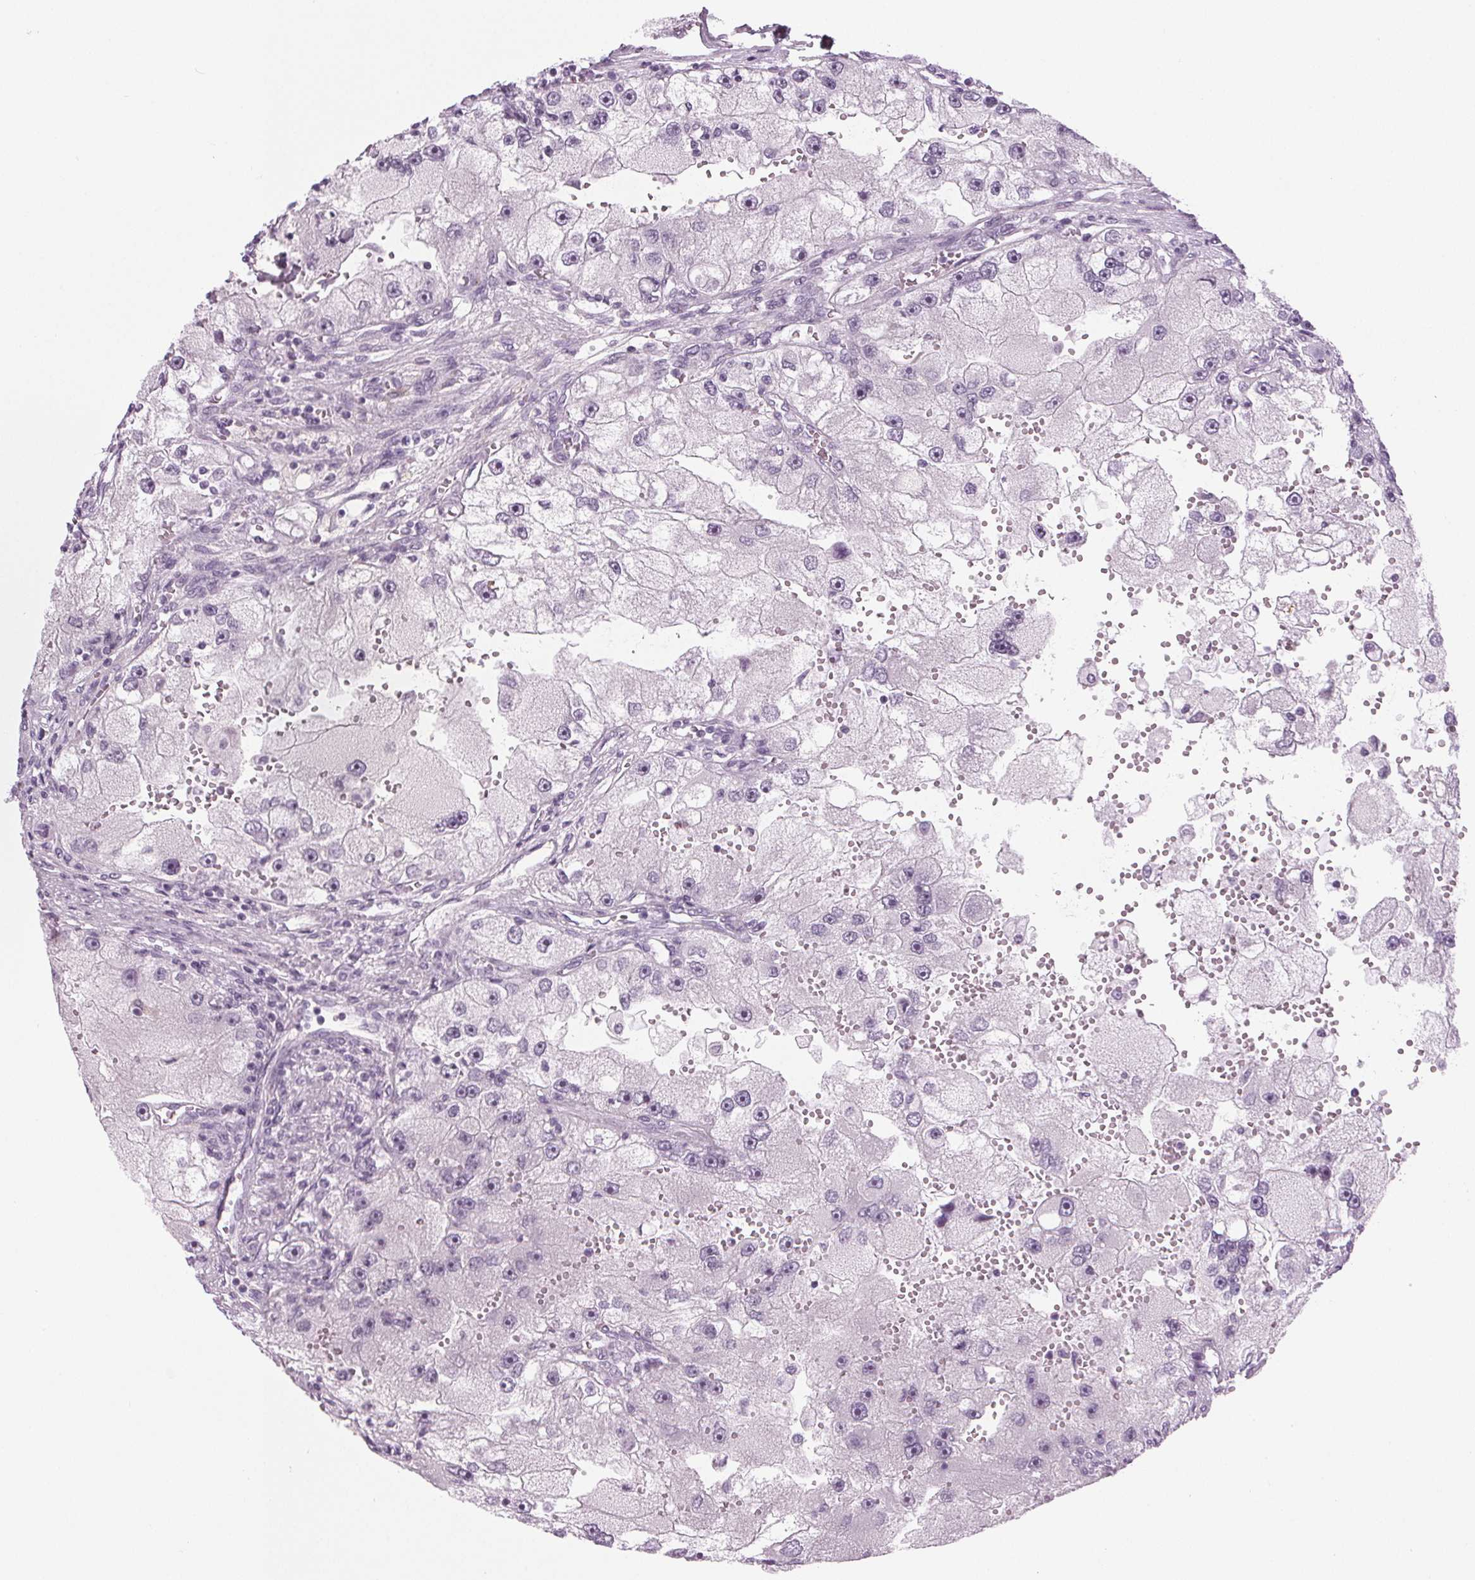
{"staining": {"intensity": "weak", "quantity": "<25%", "location": "nuclear"}, "tissue": "renal cancer", "cell_type": "Tumor cells", "image_type": "cancer", "snomed": [{"axis": "morphology", "description": "Adenocarcinoma, NOS"}, {"axis": "topography", "description": "Kidney"}], "caption": "DAB immunohistochemical staining of human renal adenocarcinoma exhibits no significant positivity in tumor cells.", "gene": "IGF2BP1", "patient": {"sex": "male", "age": 63}}